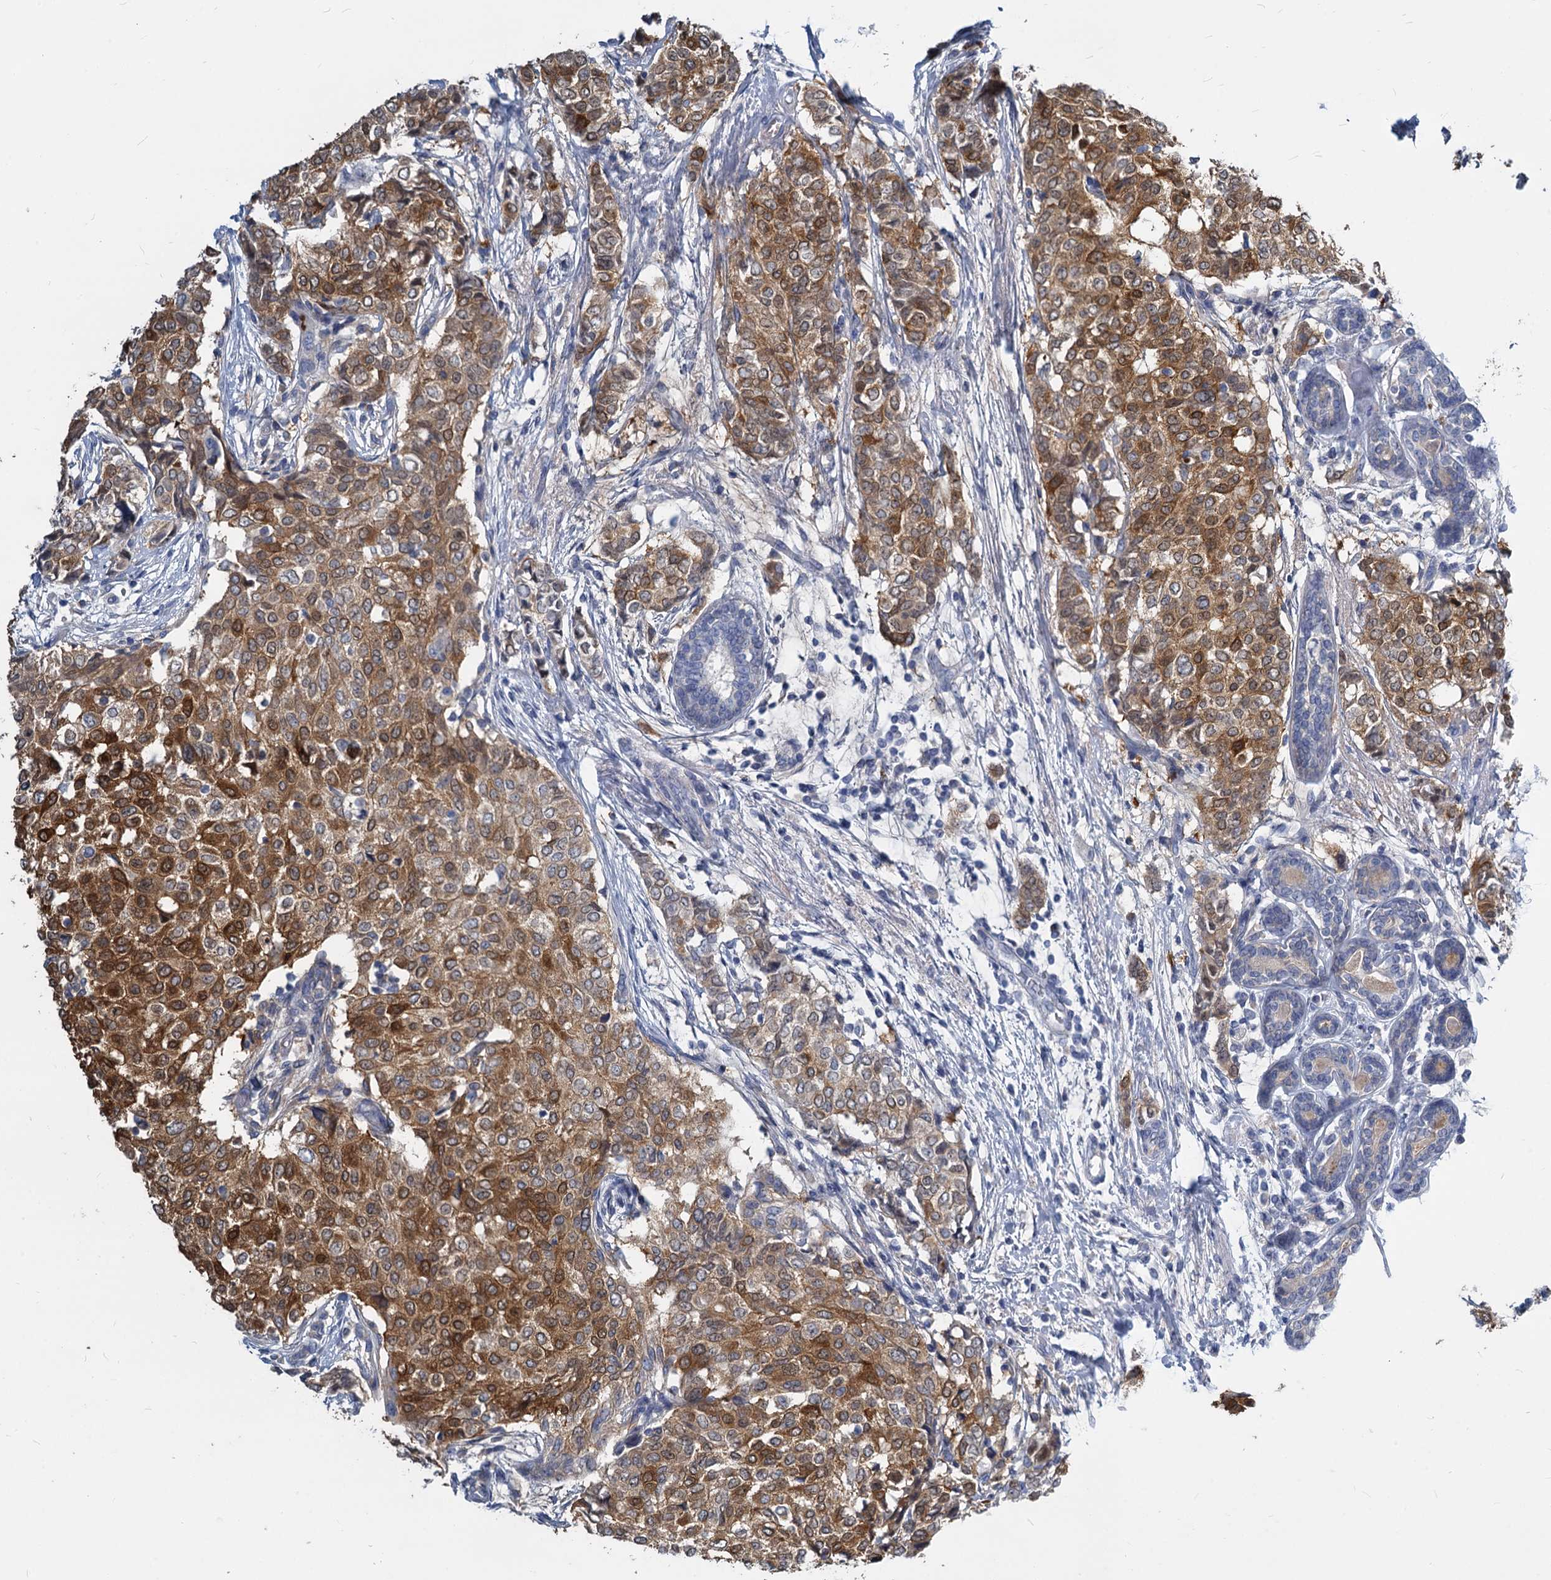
{"staining": {"intensity": "strong", "quantity": ">75%", "location": "cytoplasmic/membranous"}, "tissue": "breast cancer", "cell_type": "Tumor cells", "image_type": "cancer", "snomed": [{"axis": "morphology", "description": "Lobular carcinoma"}, {"axis": "topography", "description": "Breast"}], "caption": "Strong cytoplasmic/membranous staining for a protein is identified in about >75% of tumor cells of breast lobular carcinoma using immunohistochemistry (IHC).", "gene": "GSTM3", "patient": {"sex": "female", "age": 51}}